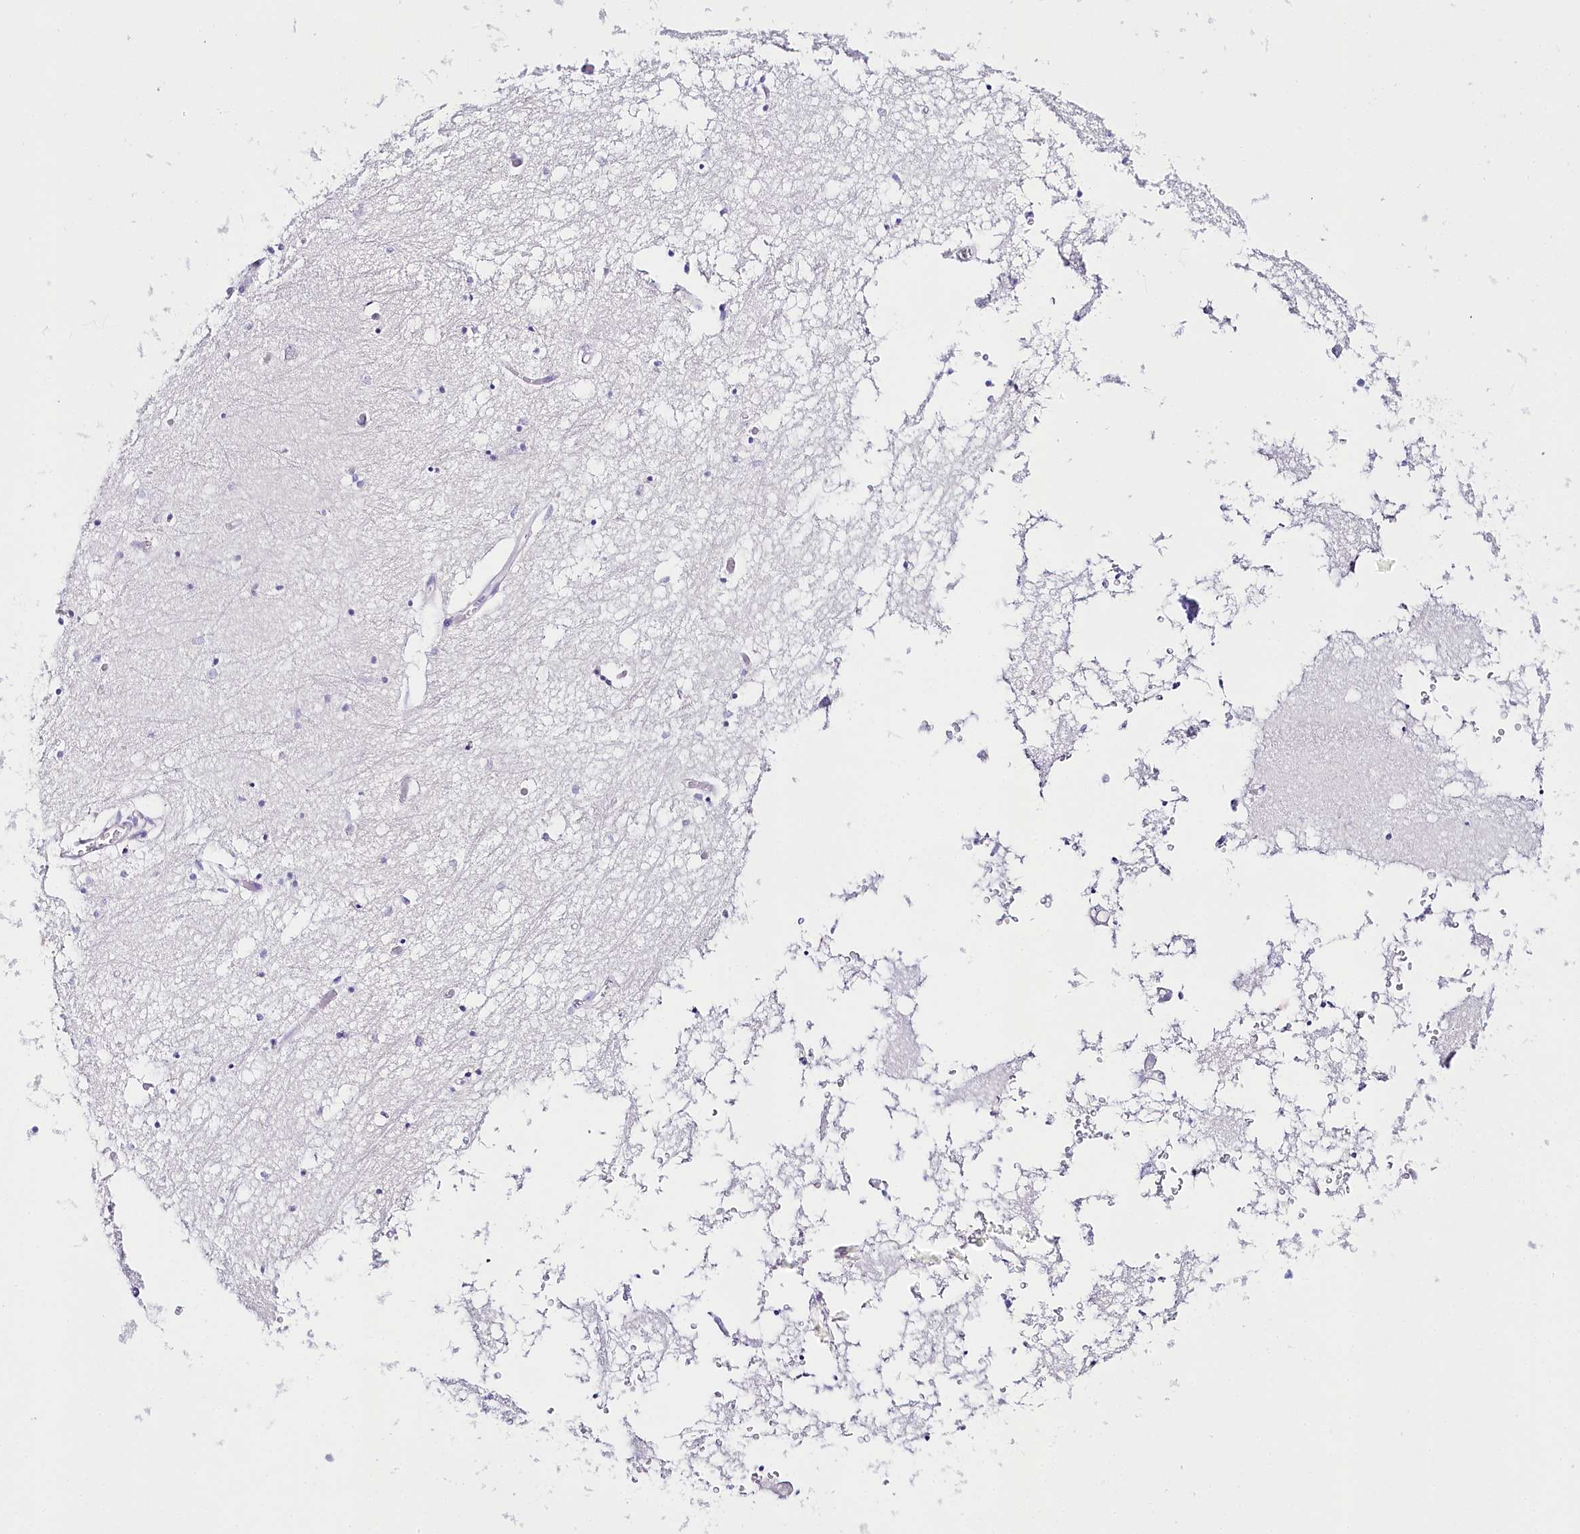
{"staining": {"intensity": "negative", "quantity": "none", "location": "none"}, "tissue": "hippocampus", "cell_type": "Glial cells", "image_type": "normal", "snomed": [{"axis": "morphology", "description": "Normal tissue, NOS"}, {"axis": "topography", "description": "Hippocampus"}], "caption": "Immunohistochemistry photomicrograph of unremarkable hippocampus stained for a protein (brown), which displays no staining in glial cells. (Immunohistochemistry (ihc), brightfield microscopy, high magnification).", "gene": "CSN3", "patient": {"sex": "male", "age": 70}}